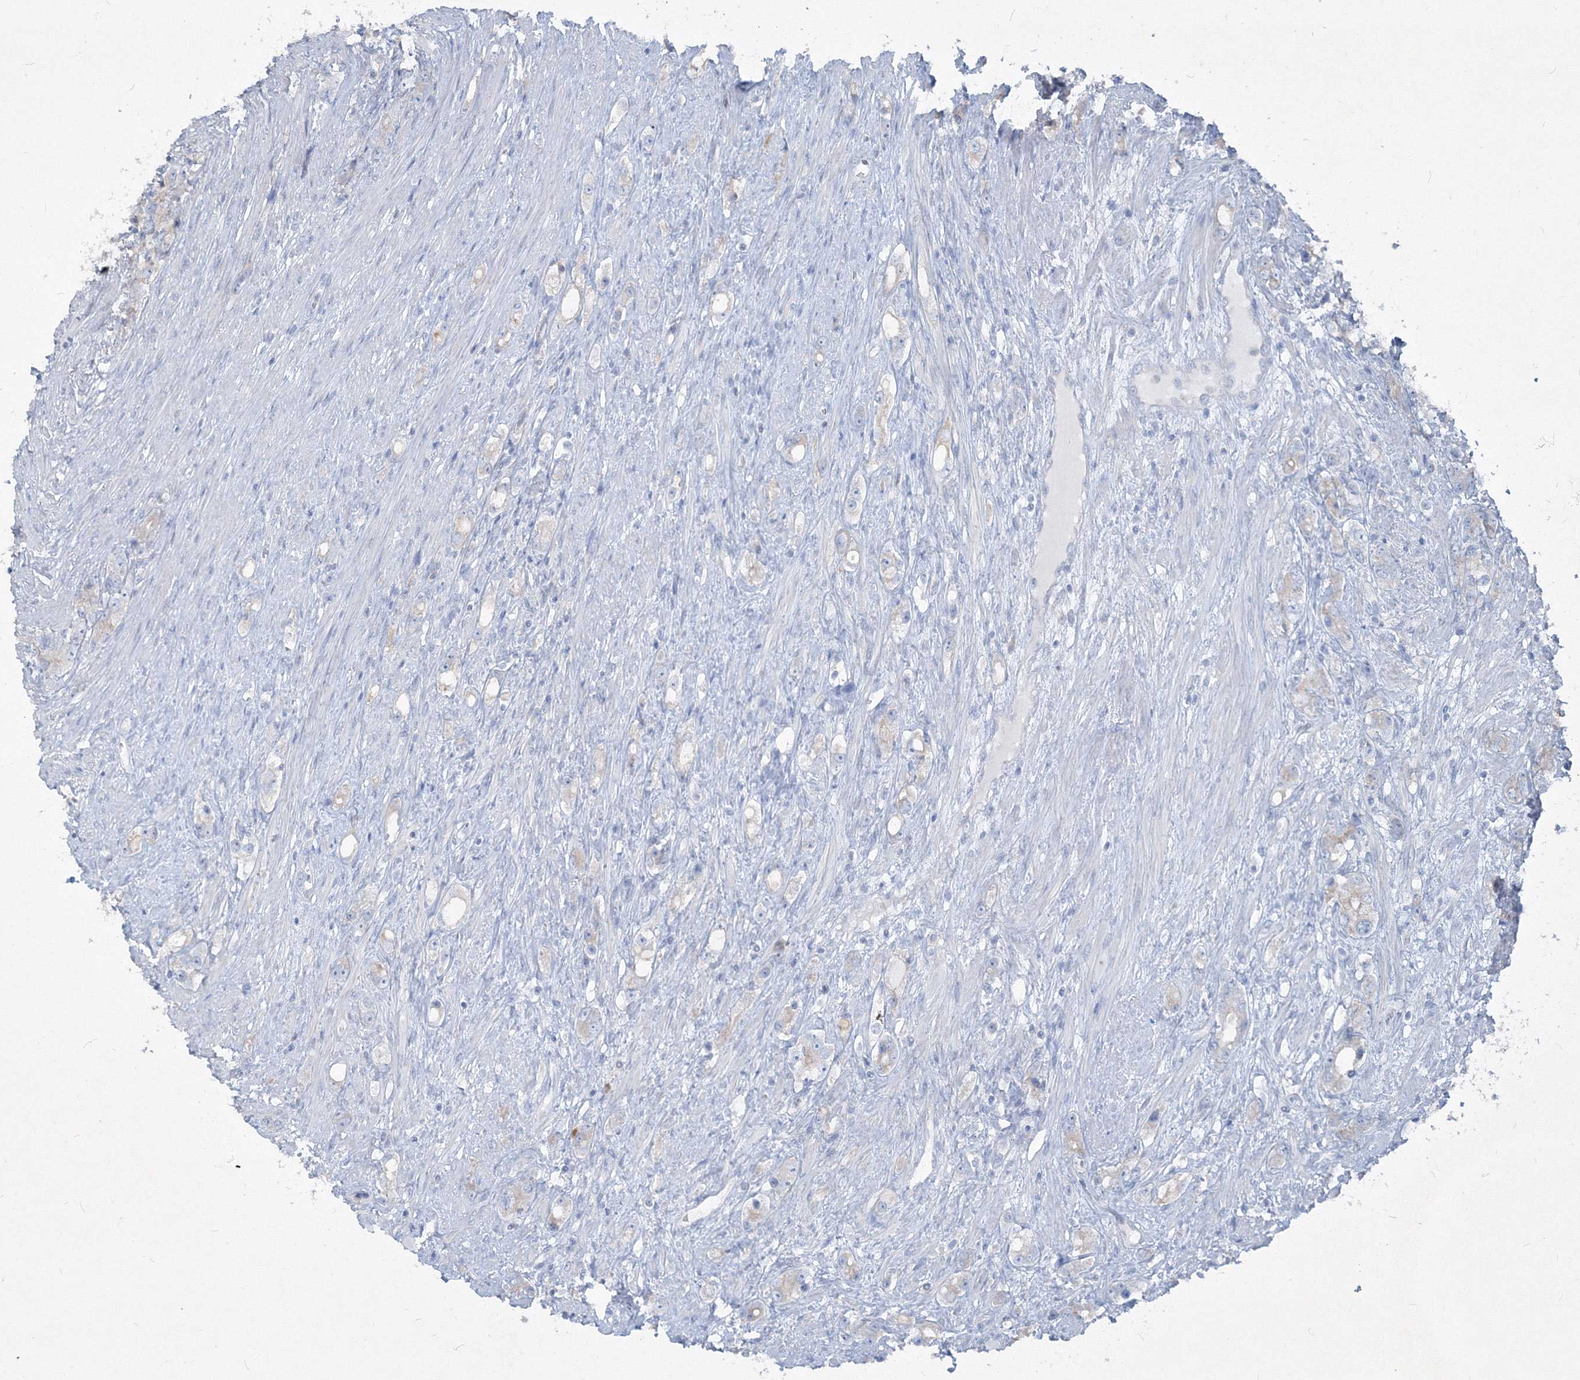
{"staining": {"intensity": "negative", "quantity": "none", "location": "none"}, "tissue": "prostate cancer", "cell_type": "Tumor cells", "image_type": "cancer", "snomed": [{"axis": "morphology", "description": "Adenocarcinoma, High grade"}, {"axis": "topography", "description": "Prostate"}], "caption": "DAB immunohistochemical staining of prostate high-grade adenocarcinoma exhibits no significant expression in tumor cells. (Brightfield microscopy of DAB (3,3'-diaminobenzidine) IHC at high magnification).", "gene": "IFNAR1", "patient": {"sex": "male", "age": 63}}